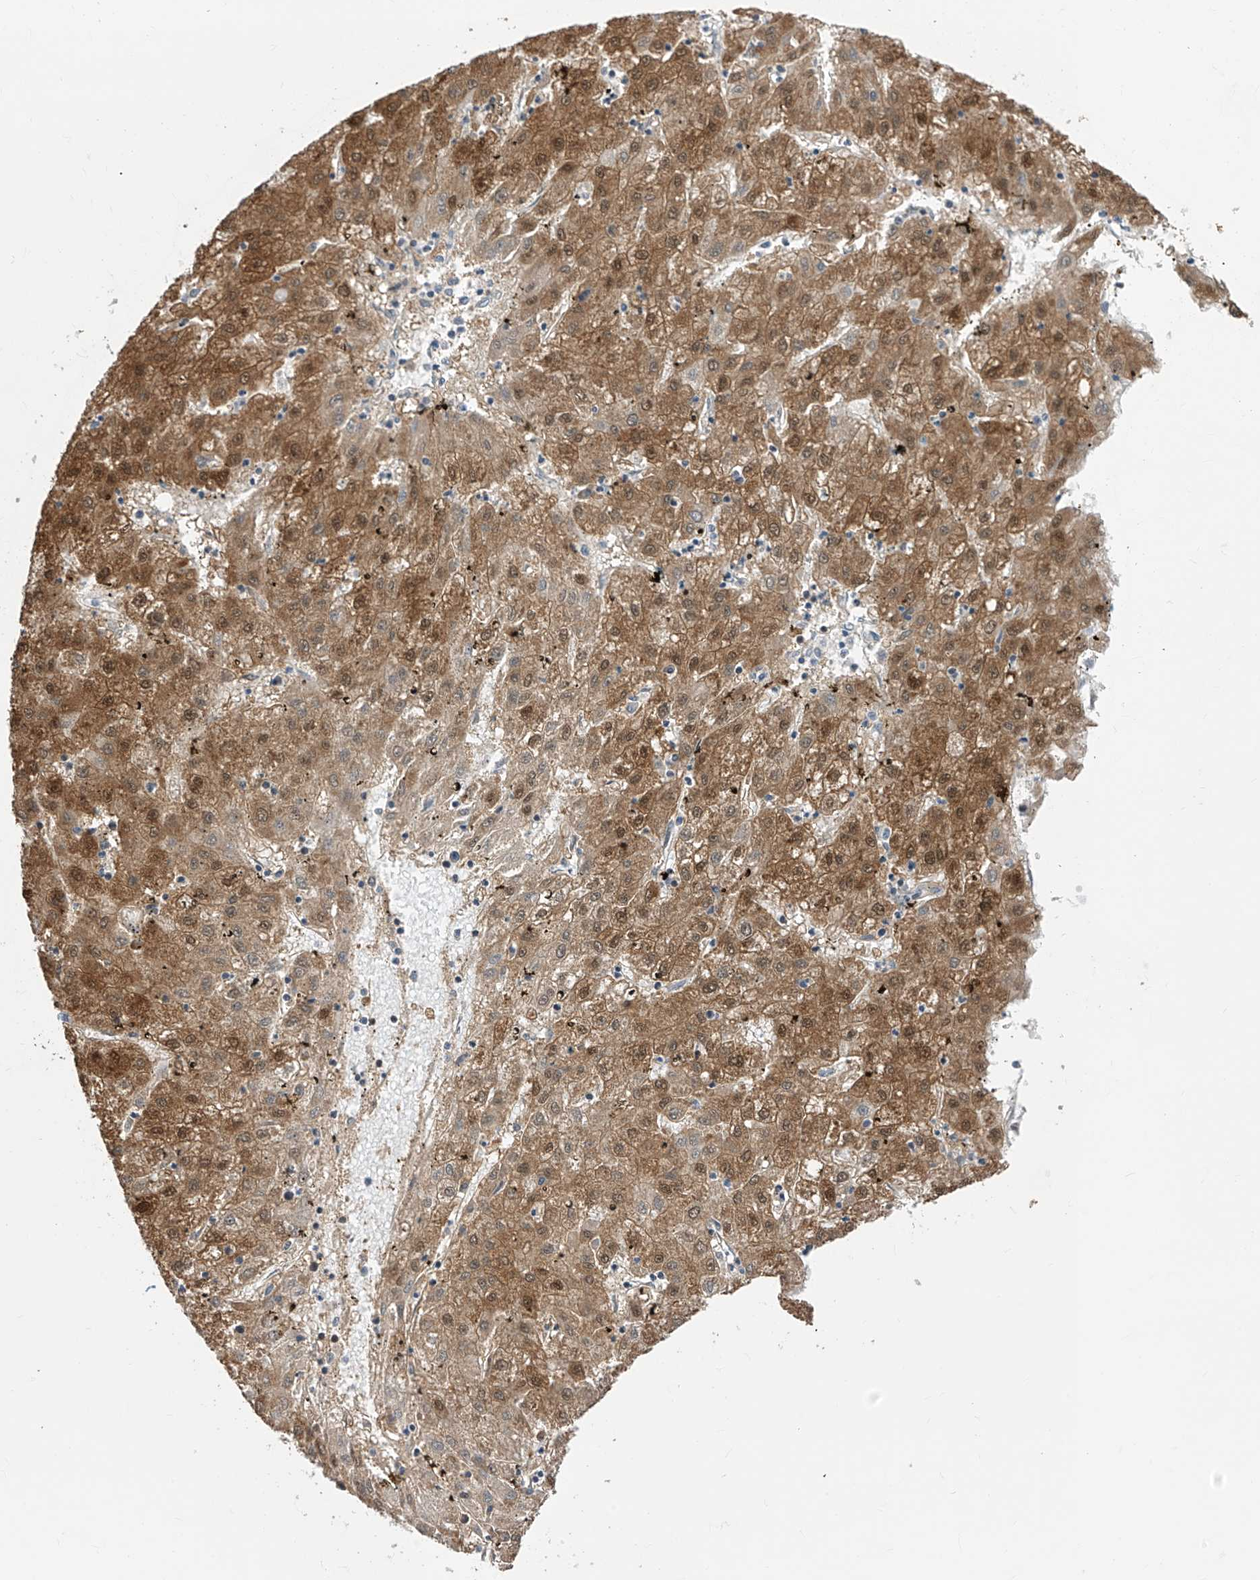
{"staining": {"intensity": "moderate", "quantity": ">75%", "location": "cytoplasmic/membranous,nuclear"}, "tissue": "liver cancer", "cell_type": "Tumor cells", "image_type": "cancer", "snomed": [{"axis": "morphology", "description": "Carcinoma, Hepatocellular, NOS"}, {"axis": "topography", "description": "Liver"}], "caption": "Protein analysis of liver cancer tissue exhibits moderate cytoplasmic/membranous and nuclear staining in approximately >75% of tumor cells.", "gene": "TTC38", "patient": {"sex": "male", "age": 72}}